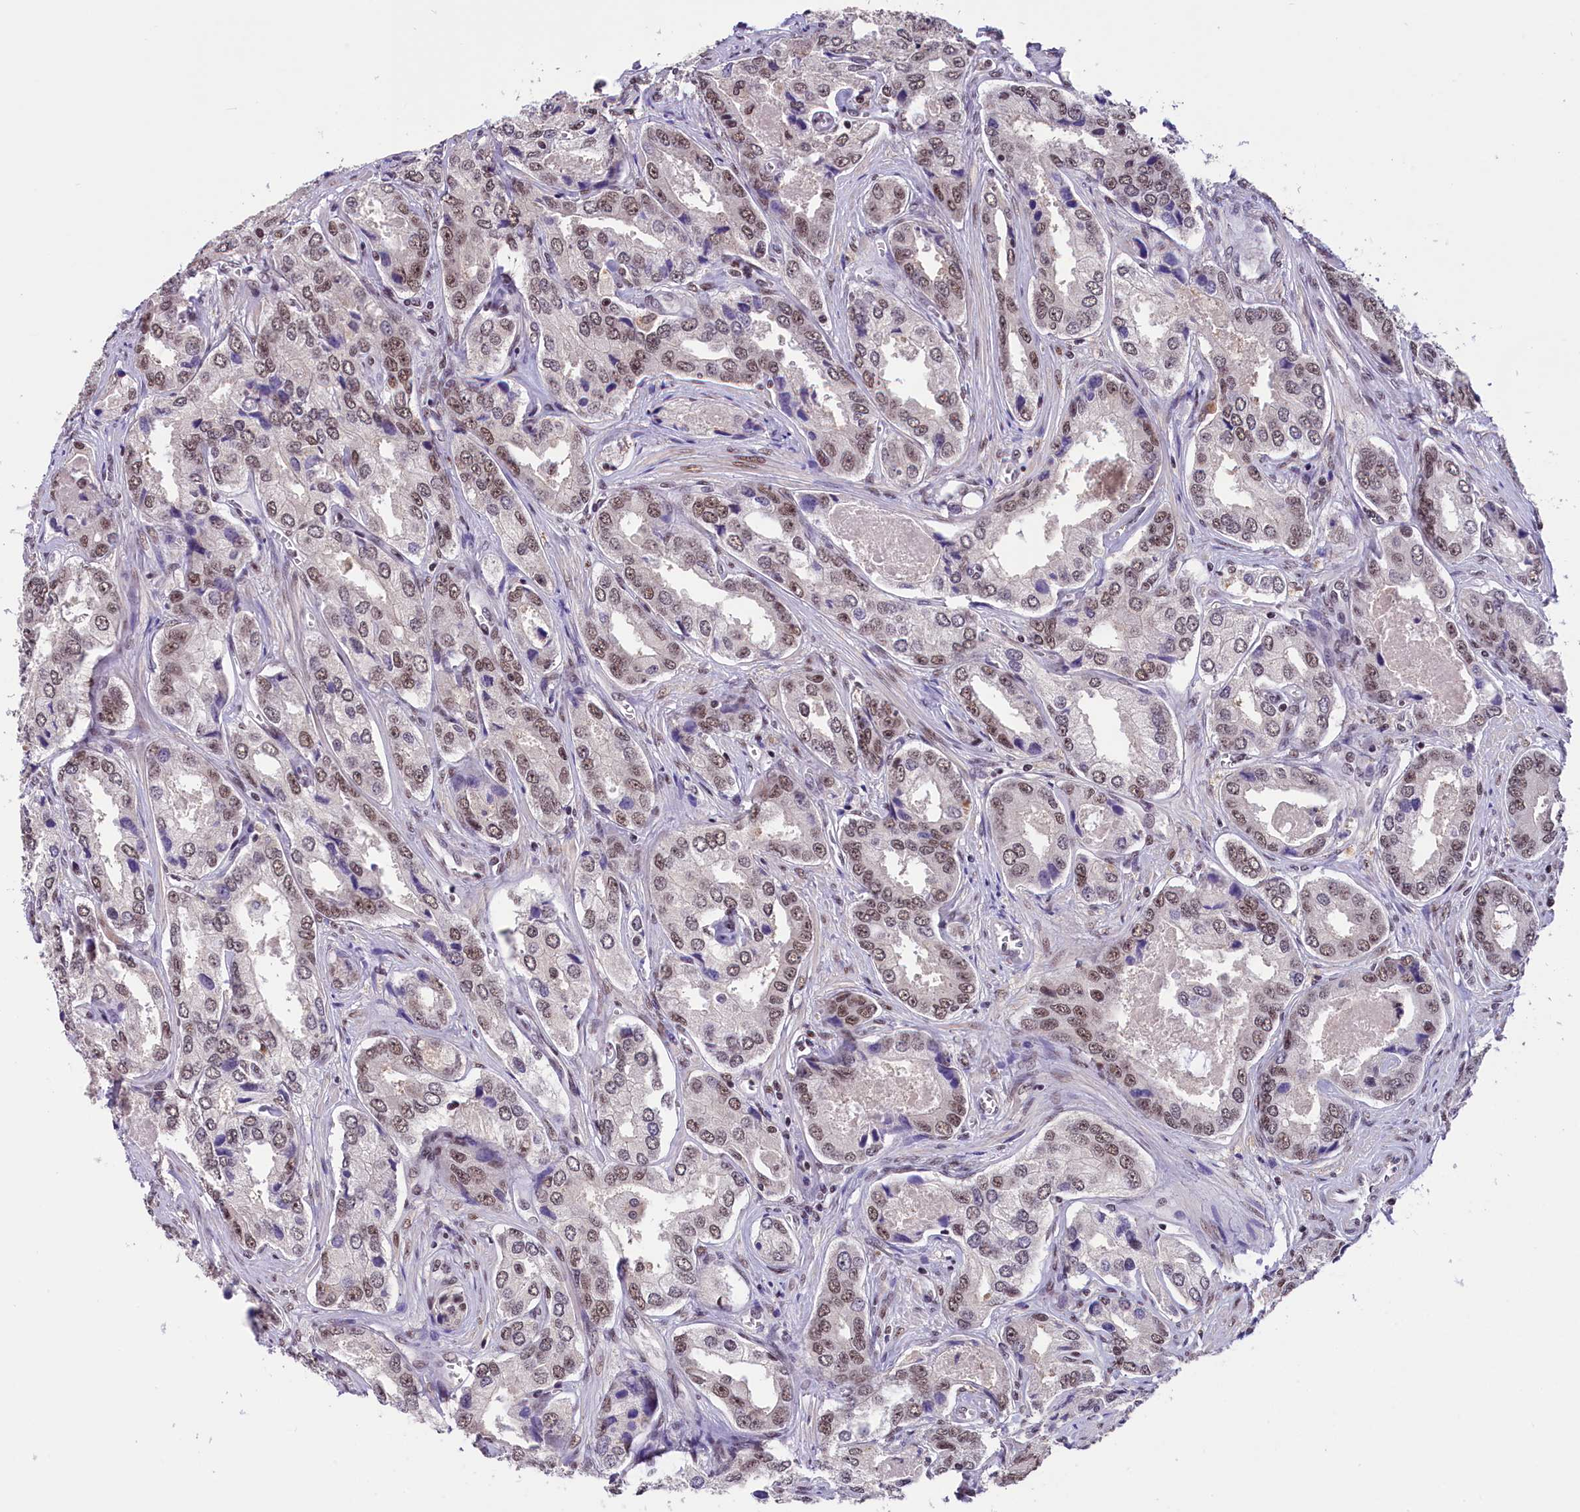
{"staining": {"intensity": "moderate", "quantity": ">75%", "location": "nuclear"}, "tissue": "prostate cancer", "cell_type": "Tumor cells", "image_type": "cancer", "snomed": [{"axis": "morphology", "description": "Adenocarcinoma, Low grade"}, {"axis": "topography", "description": "Prostate"}], "caption": "Immunohistochemistry image of human low-grade adenocarcinoma (prostate) stained for a protein (brown), which exhibits medium levels of moderate nuclear staining in about >75% of tumor cells.", "gene": "ZC3H4", "patient": {"sex": "male", "age": 68}}